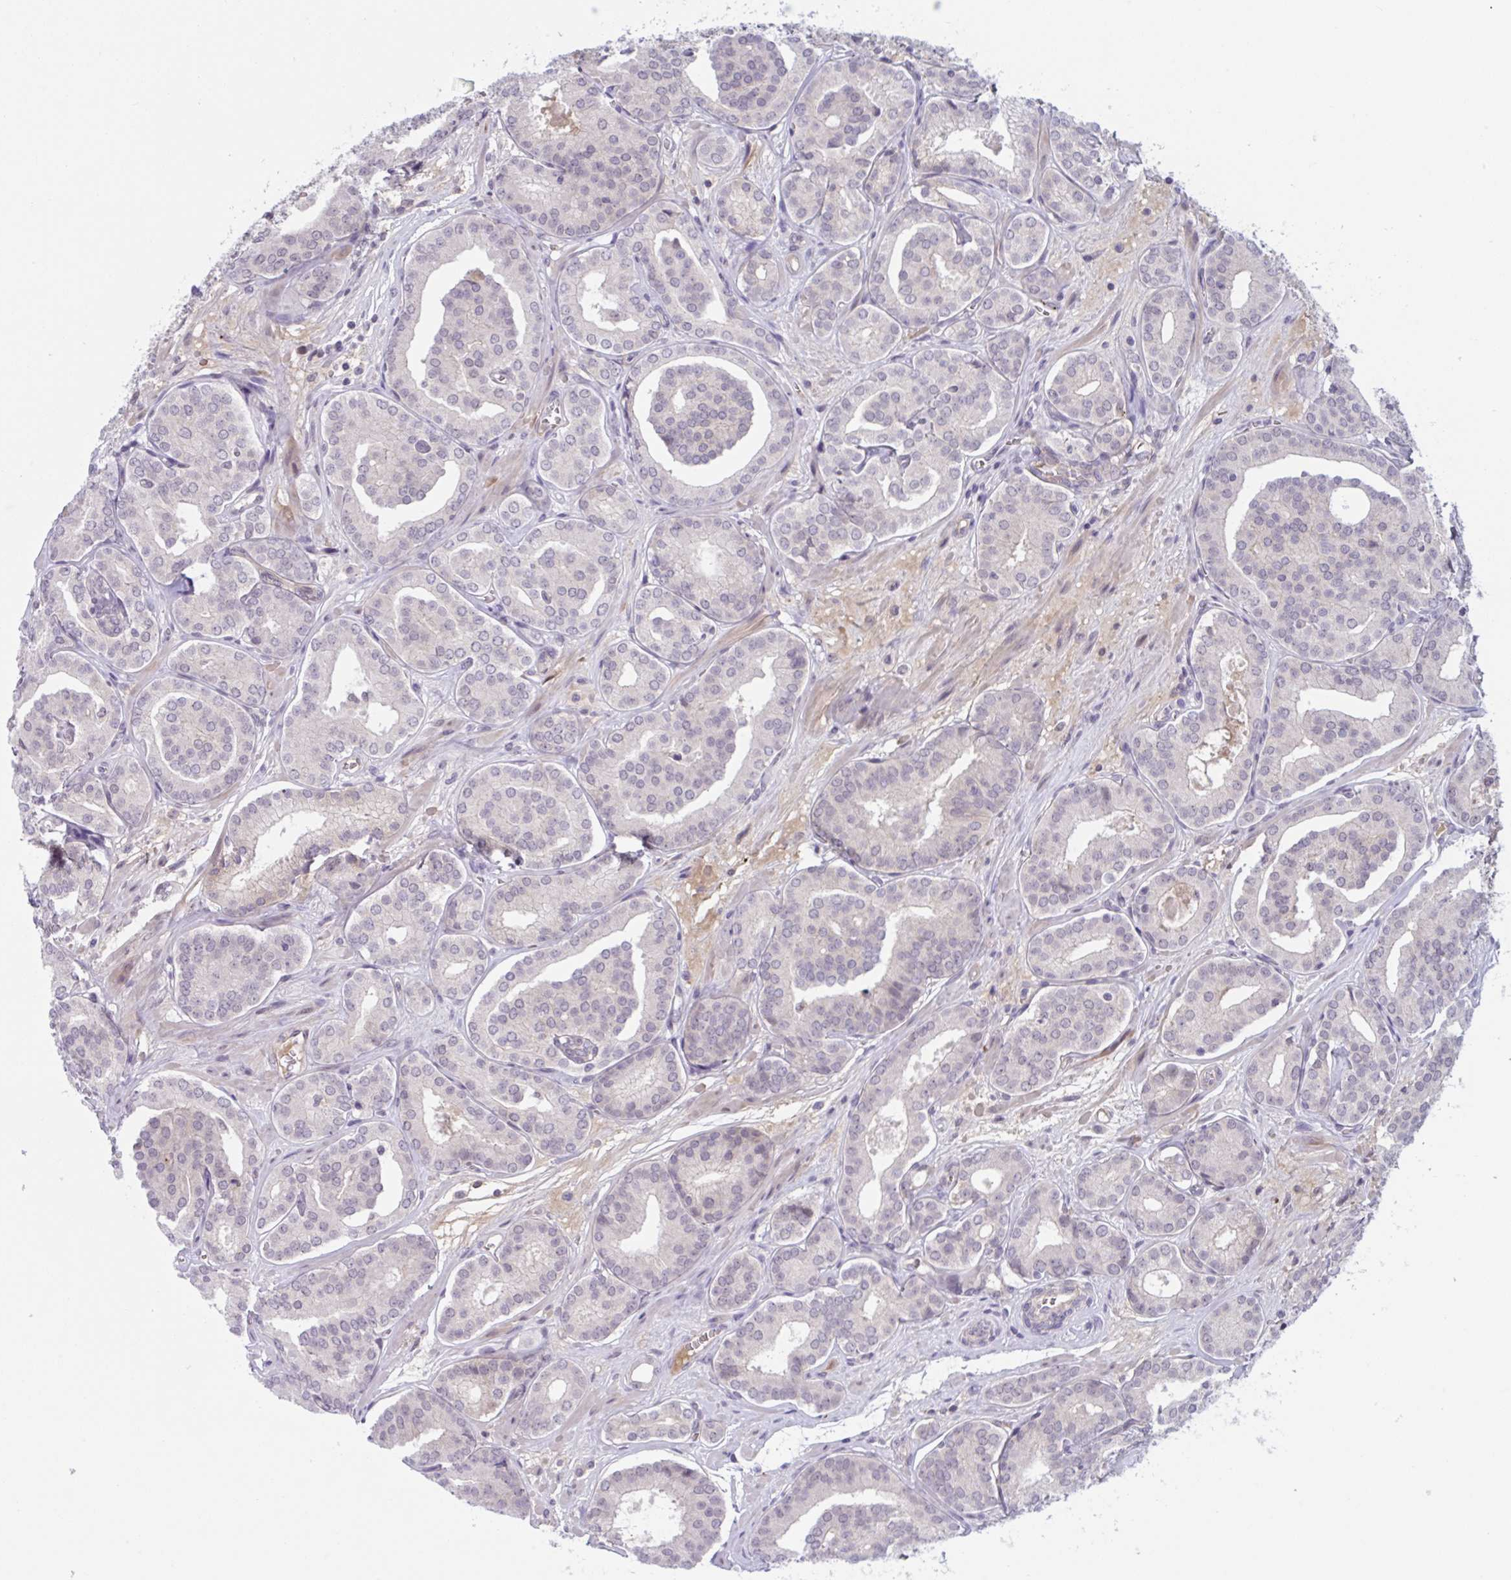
{"staining": {"intensity": "negative", "quantity": "none", "location": "none"}, "tissue": "prostate cancer", "cell_type": "Tumor cells", "image_type": "cancer", "snomed": [{"axis": "morphology", "description": "Adenocarcinoma, High grade"}, {"axis": "topography", "description": "Prostate"}], "caption": "Immunohistochemistry (IHC) of human prostate cancer exhibits no expression in tumor cells.", "gene": "TTC7B", "patient": {"sex": "male", "age": 66}}